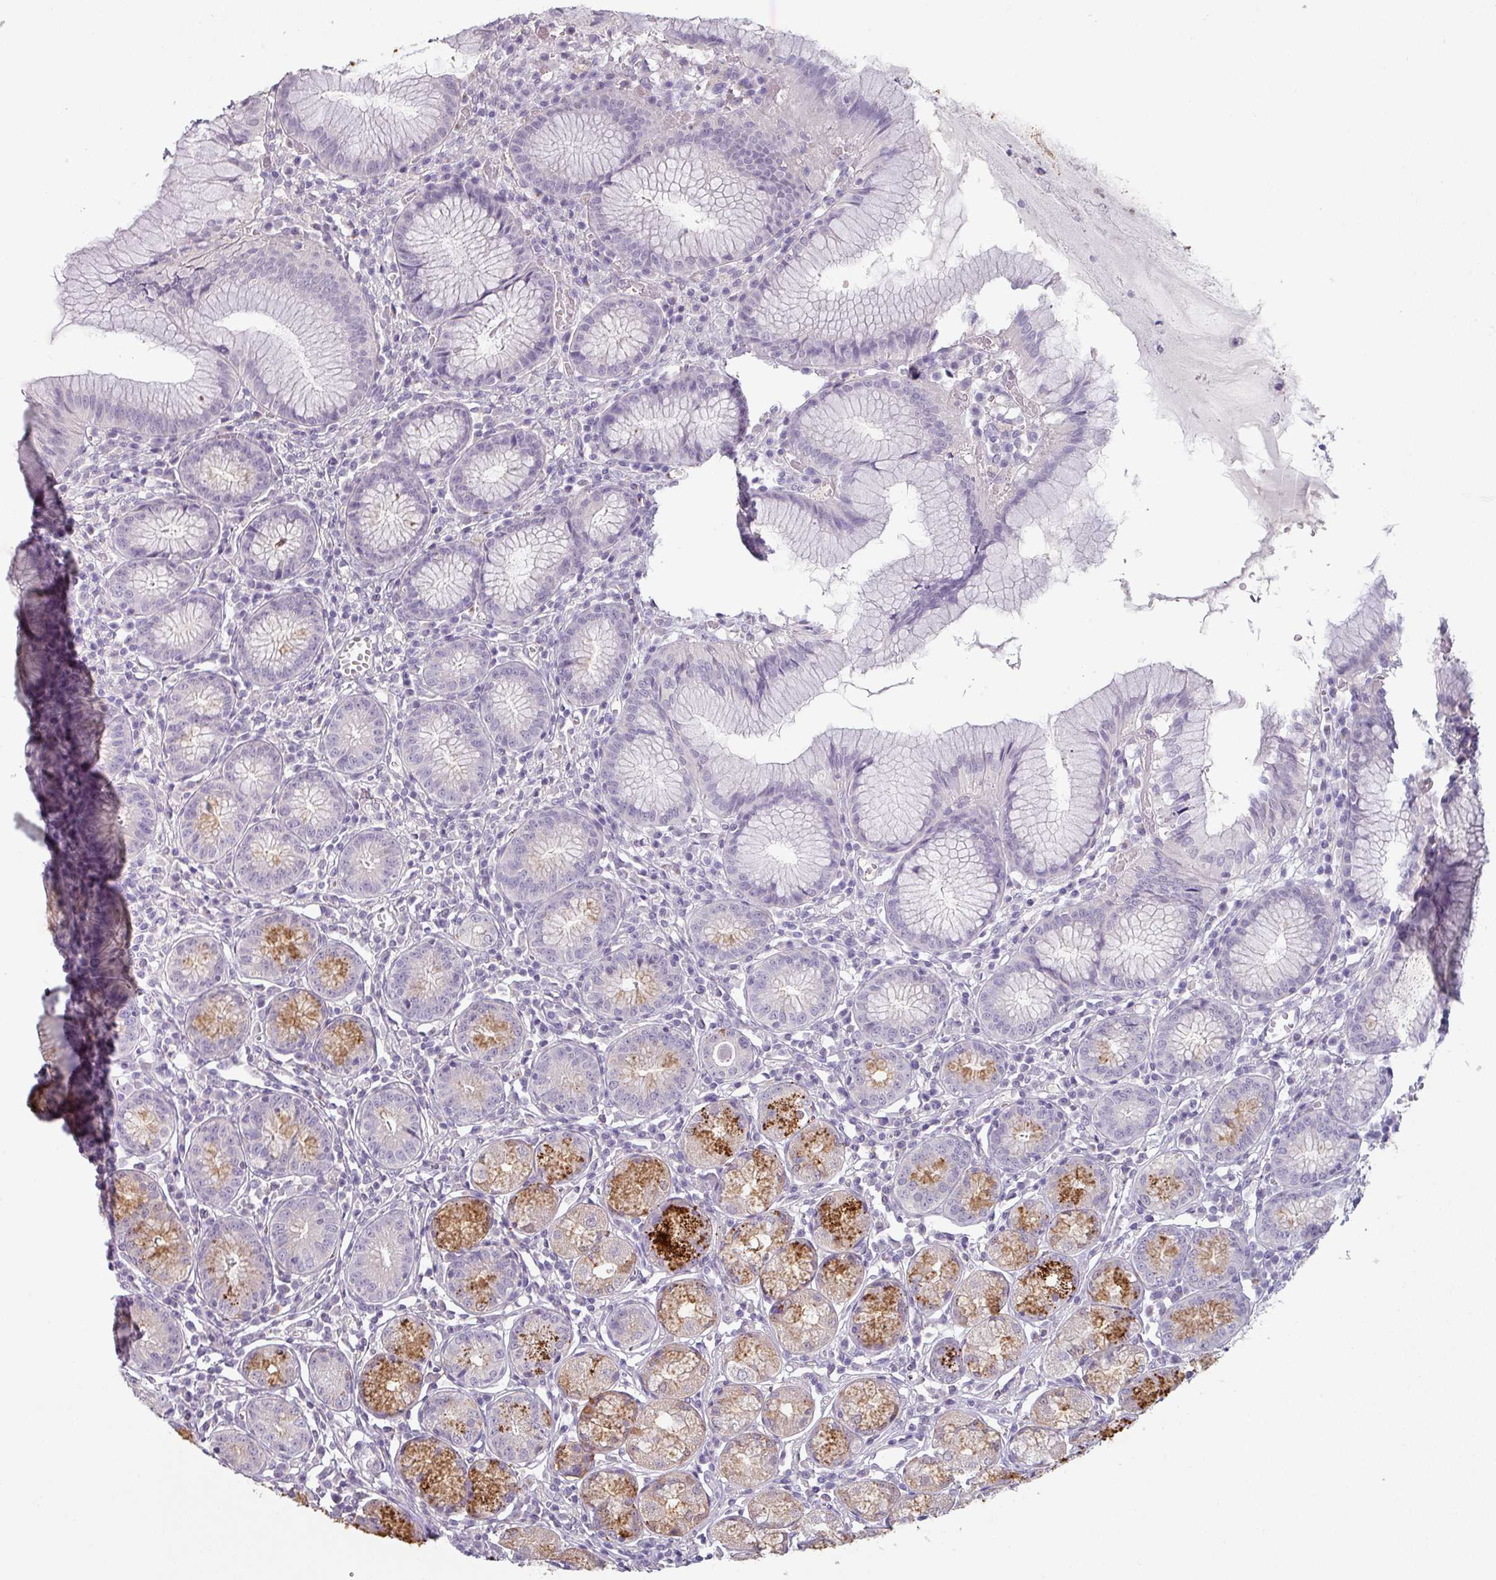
{"staining": {"intensity": "moderate", "quantity": "<25%", "location": "cytoplasmic/membranous"}, "tissue": "stomach", "cell_type": "Glandular cells", "image_type": "normal", "snomed": [{"axis": "morphology", "description": "Normal tissue, NOS"}, {"axis": "topography", "description": "Stomach"}], "caption": "A low amount of moderate cytoplasmic/membranous staining is present in about <25% of glandular cells in benign stomach. The protein of interest is stained brown, and the nuclei are stained in blue (DAB (3,3'-diaminobenzidine) IHC with brightfield microscopy, high magnification).", "gene": "MAGEC3", "patient": {"sex": "male", "age": 55}}